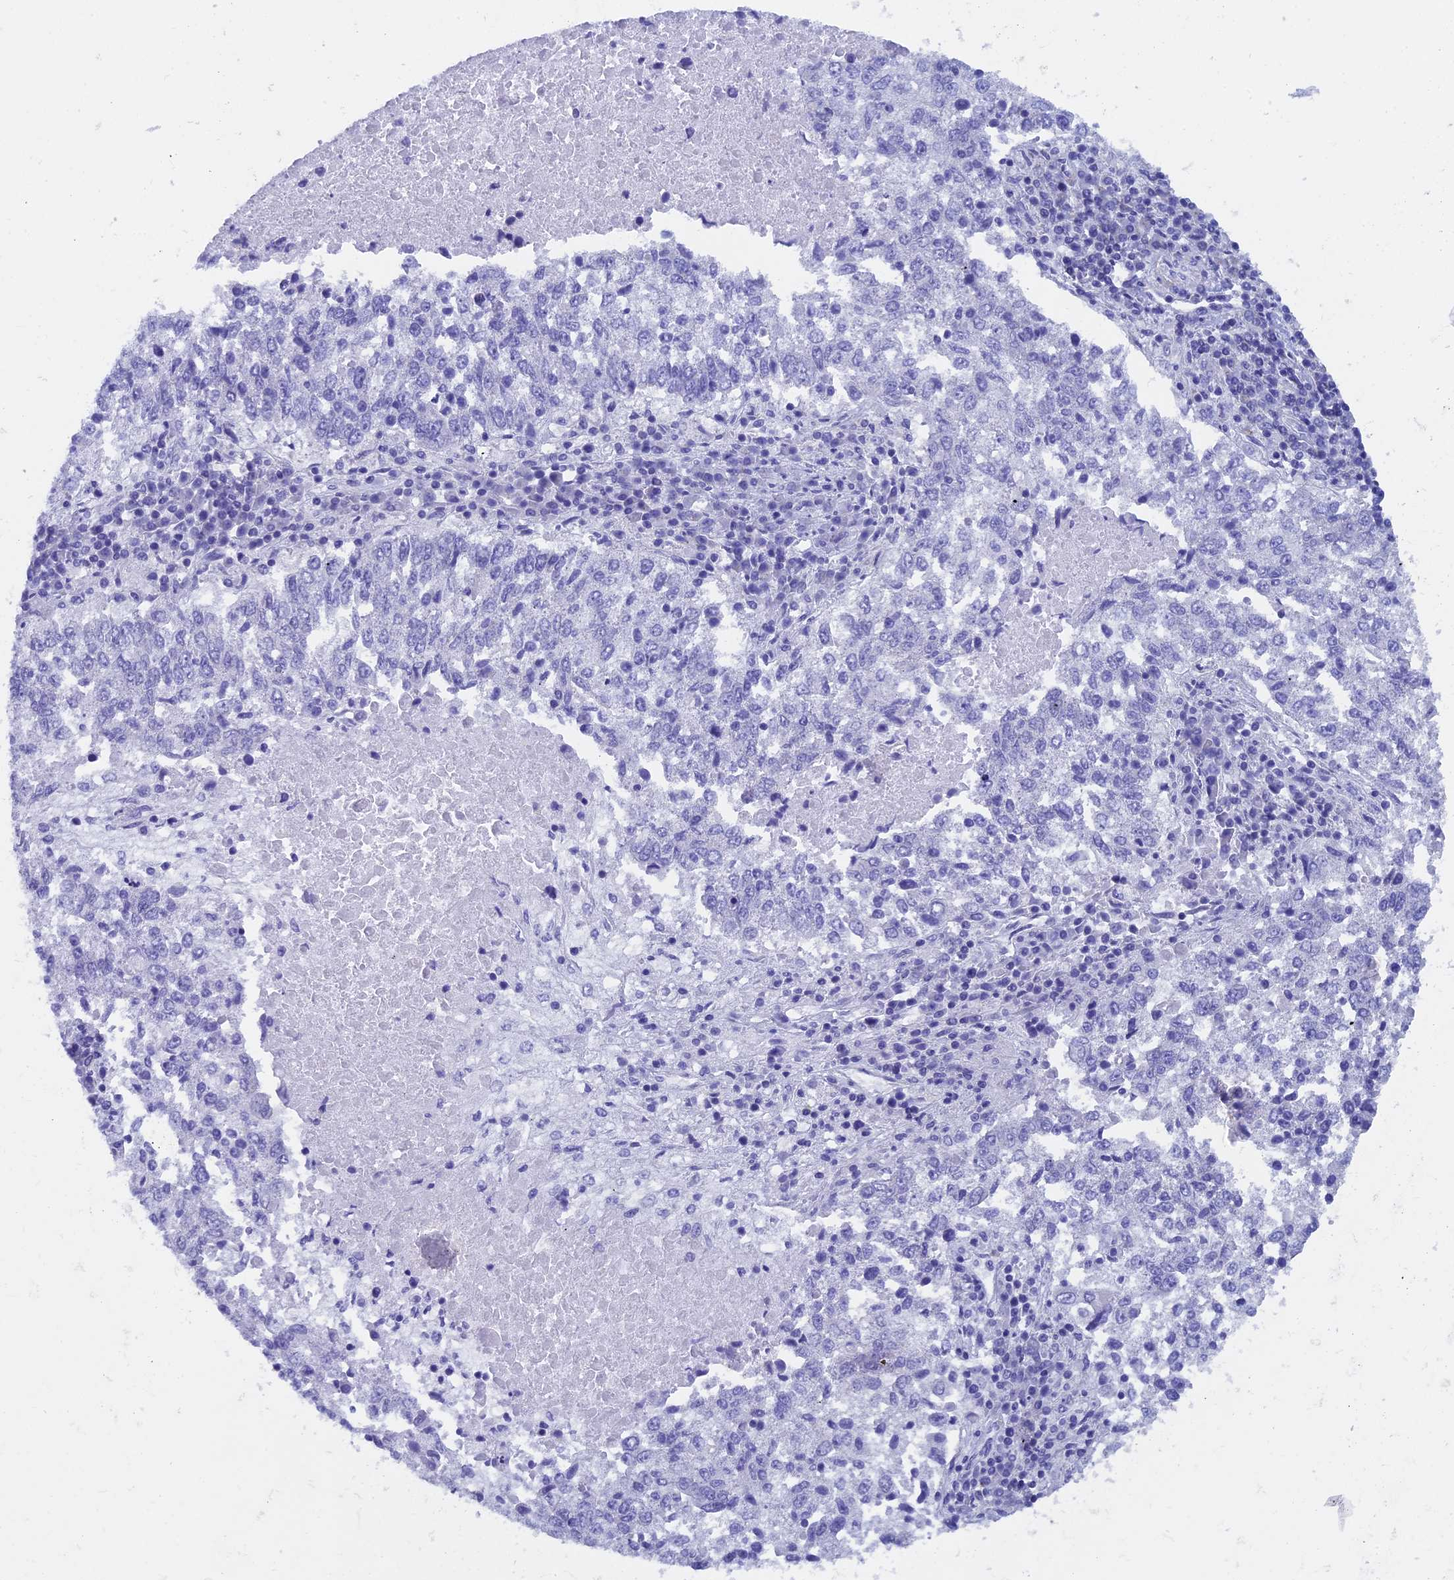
{"staining": {"intensity": "negative", "quantity": "none", "location": "none"}, "tissue": "lung cancer", "cell_type": "Tumor cells", "image_type": "cancer", "snomed": [{"axis": "morphology", "description": "Squamous cell carcinoma, NOS"}, {"axis": "topography", "description": "Lung"}], "caption": "Lung cancer (squamous cell carcinoma) was stained to show a protein in brown. There is no significant positivity in tumor cells.", "gene": "SEPTIN1", "patient": {"sex": "male", "age": 73}}